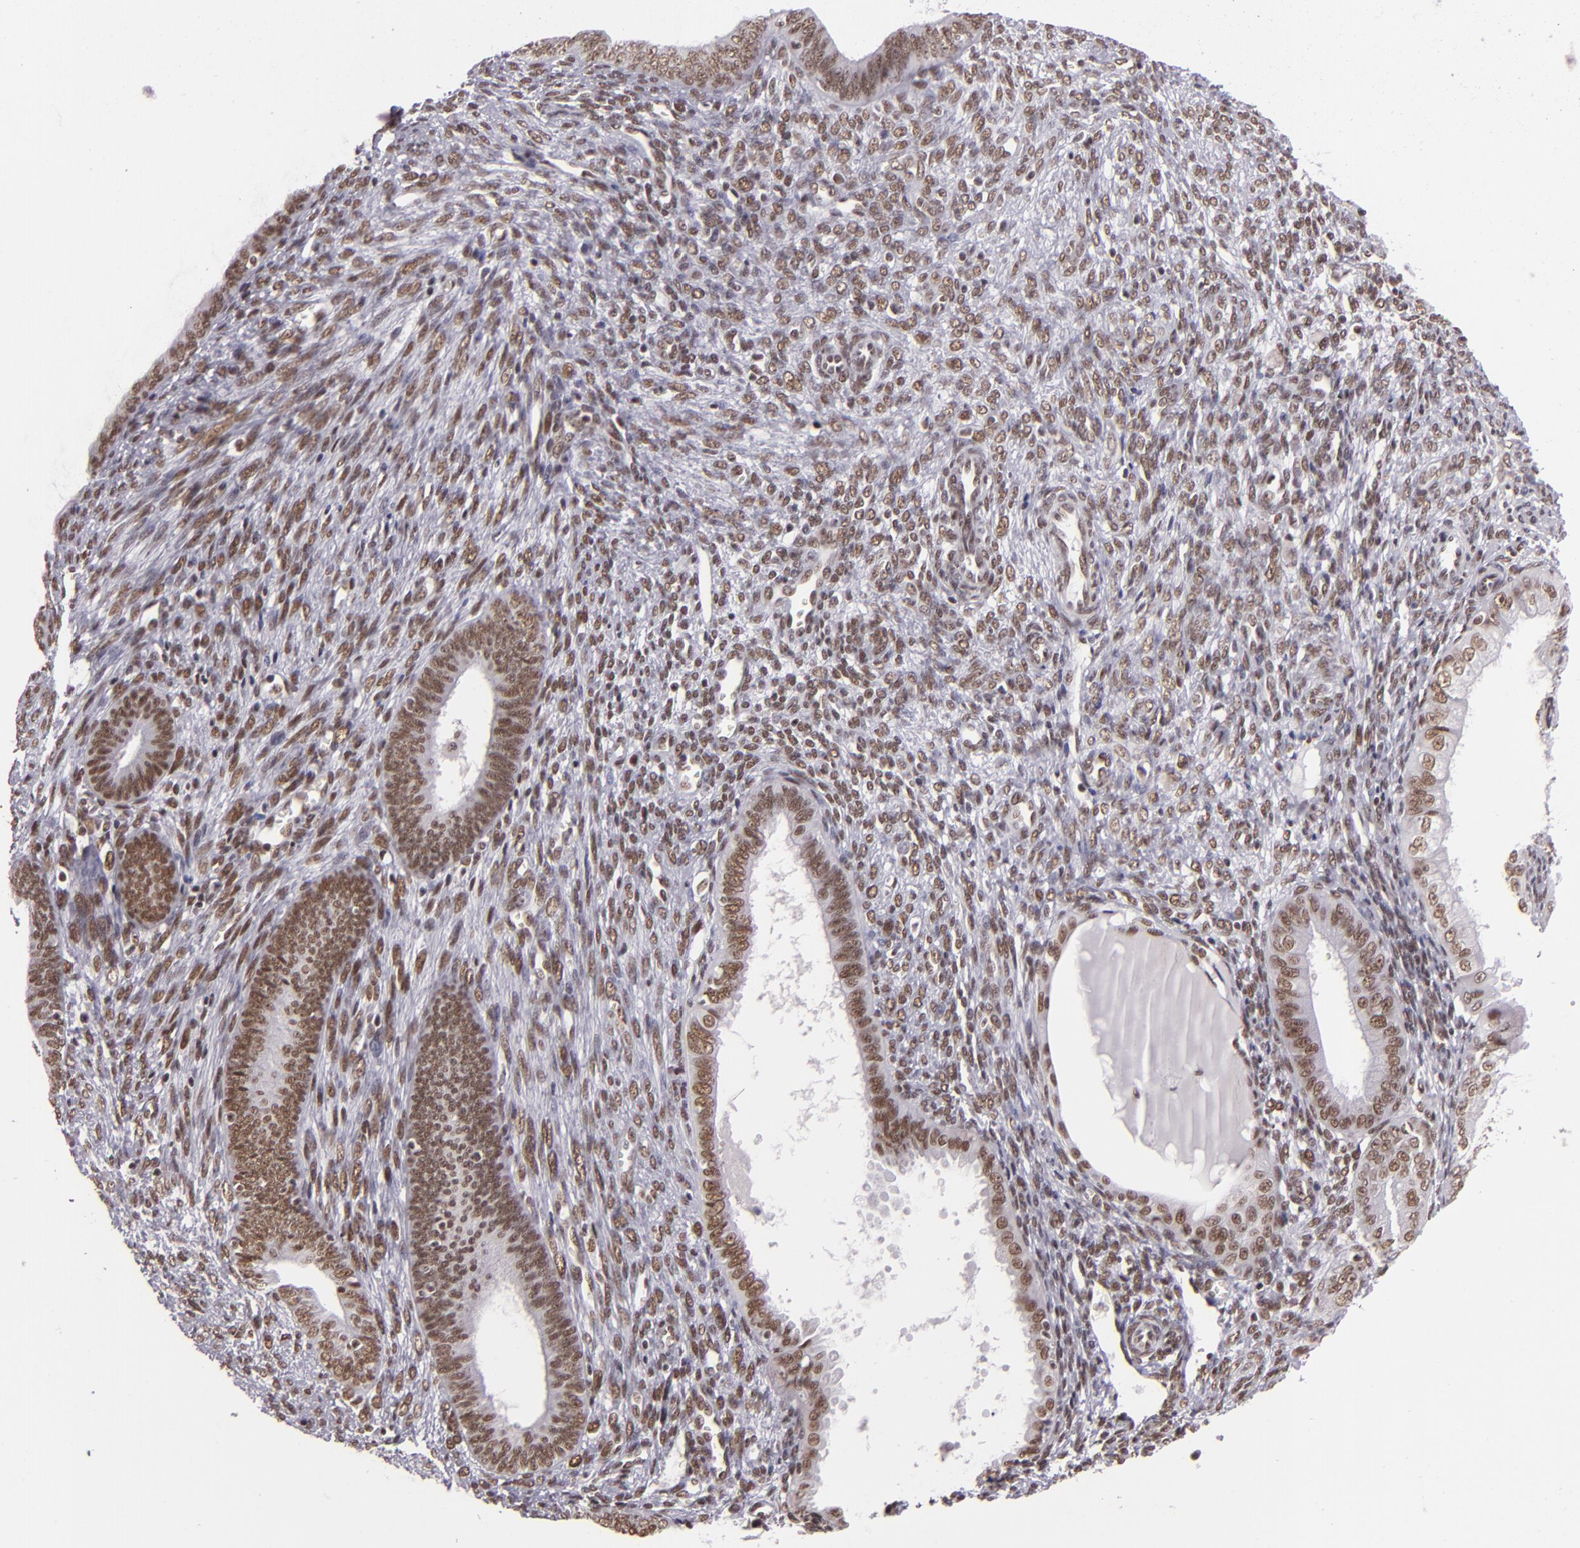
{"staining": {"intensity": "moderate", "quantity": ">75%", "location": "nuclear"}, "tissue": "endometrial cancer", "cell_type": "Tumor cells", "image_type": "cancer", "snomed": [{"axis": "morphology", "description": "Adenocarcinoma, NOS"}, {"axis": "topography", "description": "Endometrium"}], "caption": "Brown immunohistochemical staining in endometrial adenocarcinoma displays moderate nuclear staining in about >75% of tumor cells.", "gene": "BRD8", "patient": {"sex": "female", "age": 76}}